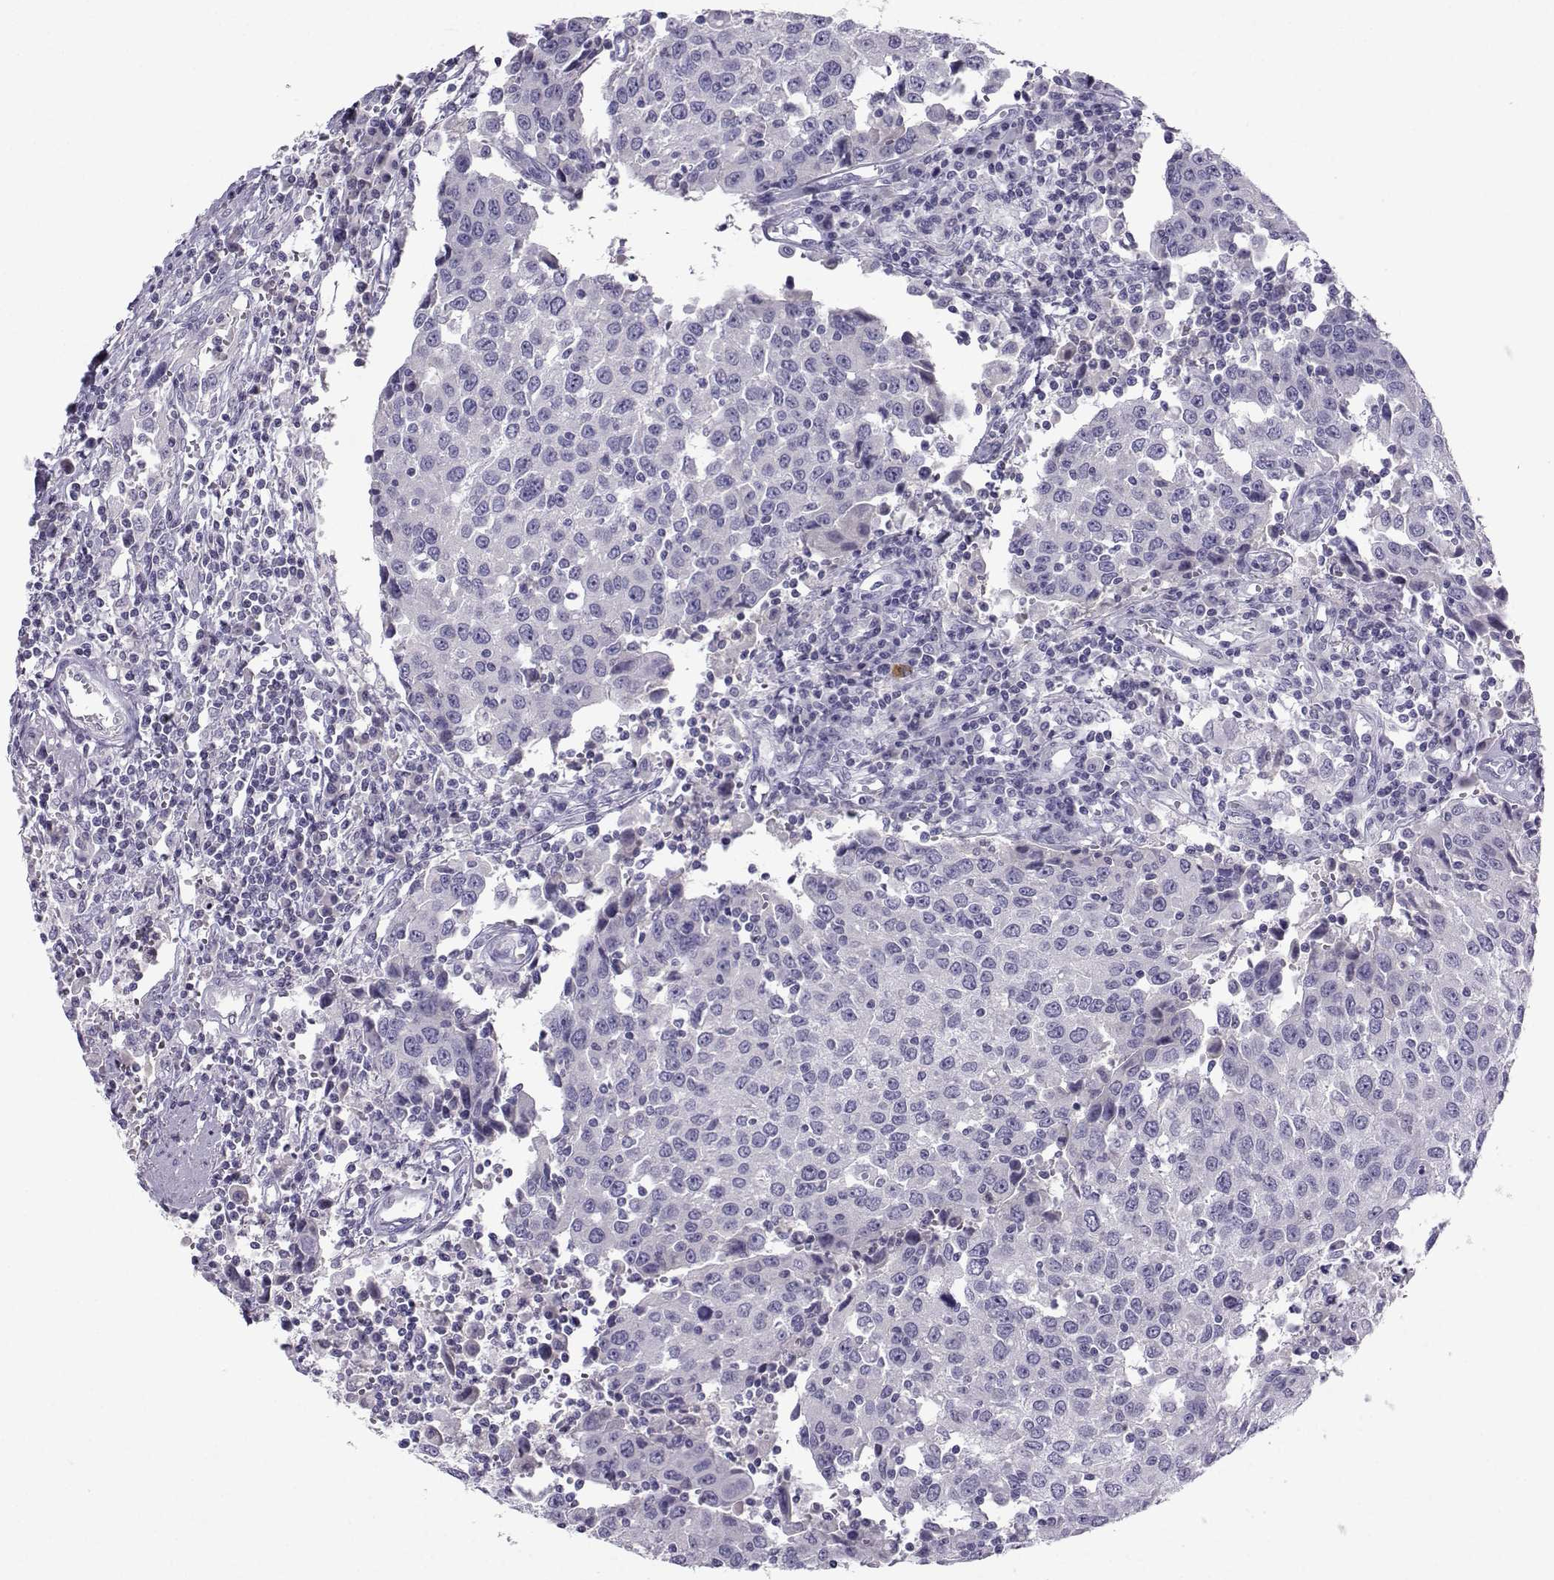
{"staining": {"intensity": "negative", "quantity": "none", "location": "none"}, "tissue": "urothelial cancer", "cell_type": "Tumor cells", "image_type": "cancer", "snomed": [{"axis": "morphology", "description": "Urothelial carcinoma, High grade"}, {"axis": "topography", "description": "Urinary bladder"}], "caption": "DAB immunohistochemical staining of human urothelial cancer demonstrates no significant expression in tumor cells.", "gene": "ARMC2", "patient": {"sex": "female", "age": 85}}